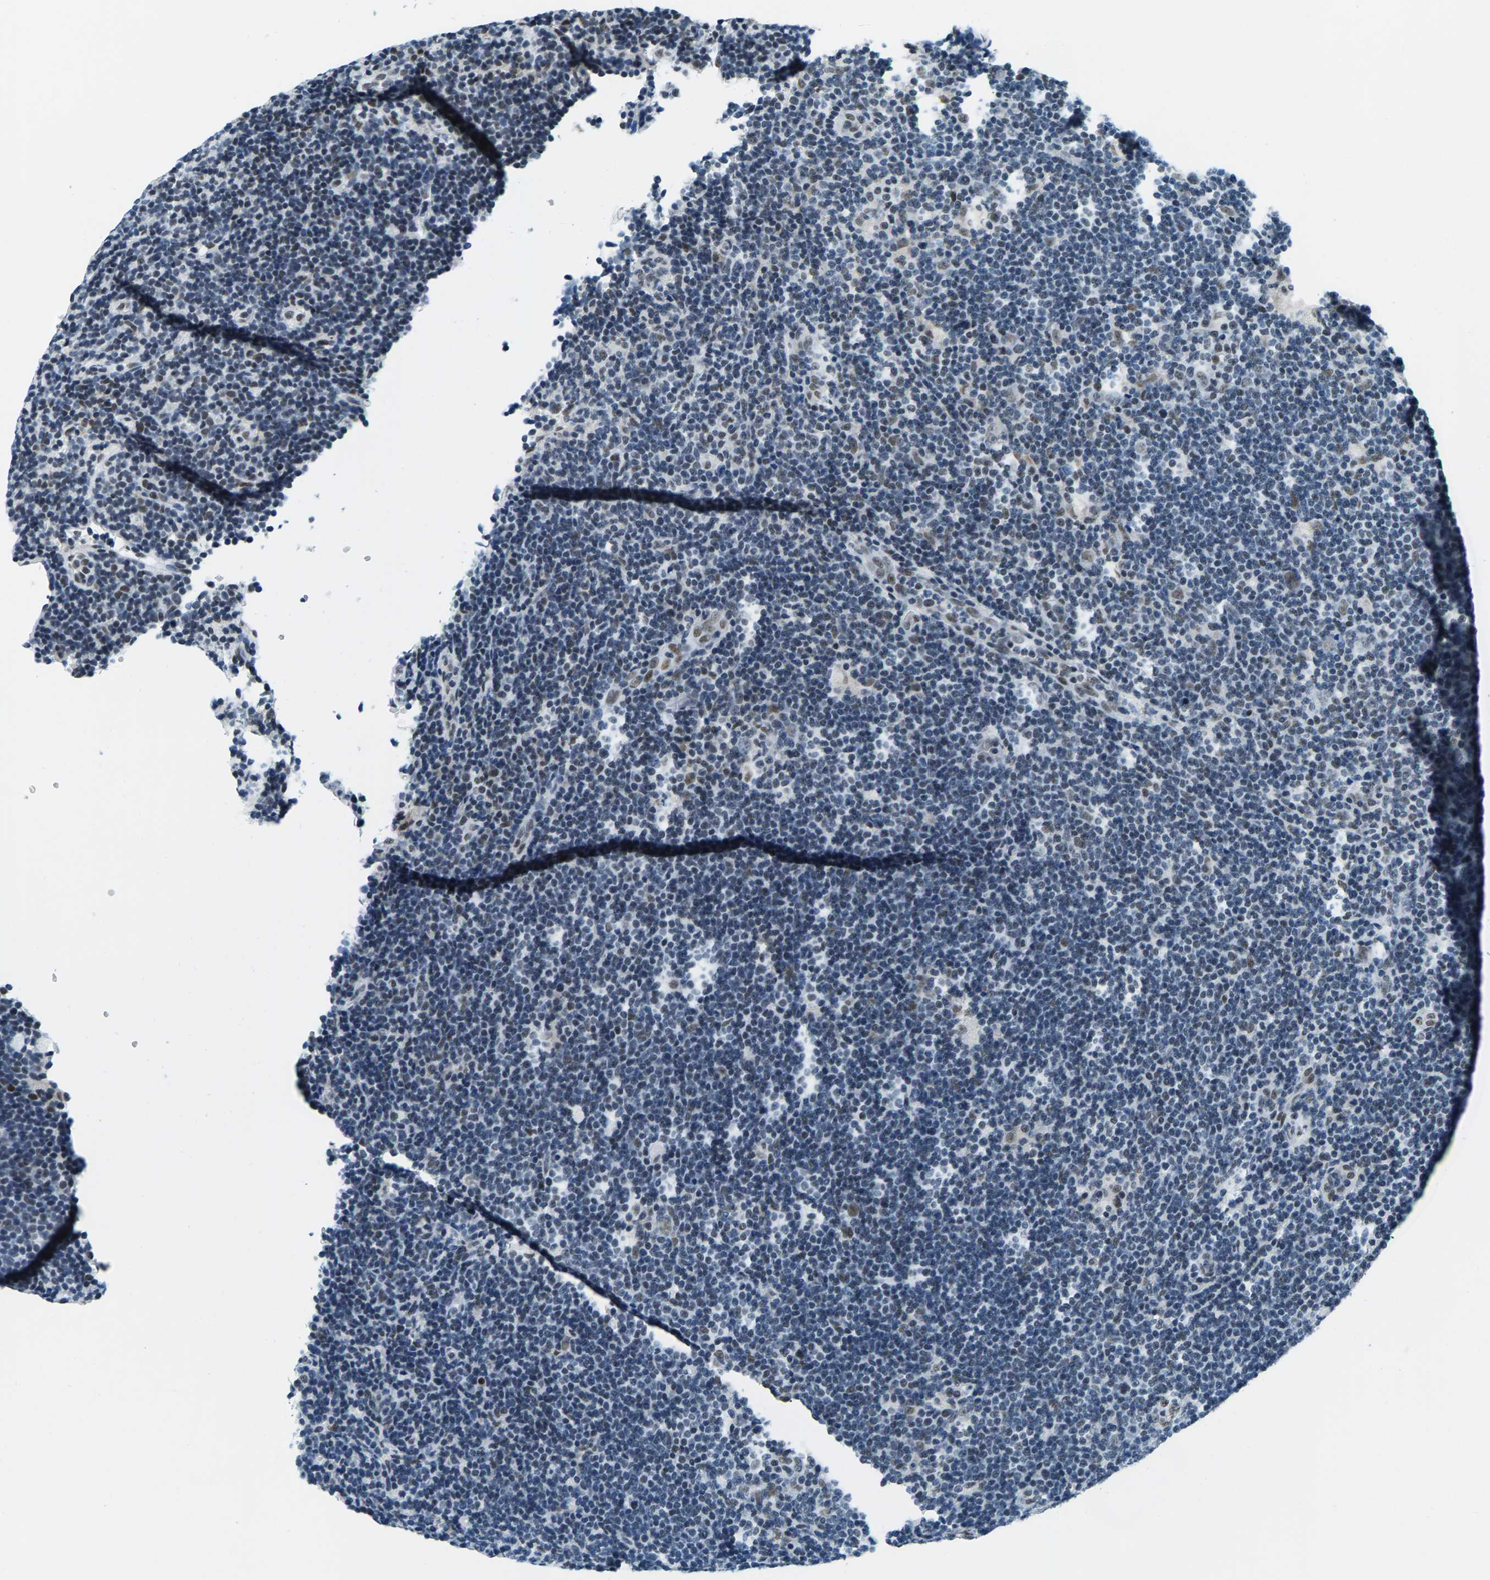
{"staining": {"intensity": "weak", "quantity": "25%-75%", "location": "nuclear"}, "tissue": "lymphoma", "cell_type": "Tumor cells", "image_type": "cancer", "snomed": [{"axis": "morphology", "description": "Hodgkin's disease, NOS"}, {"axis": "topography", "description": "Lymph node"}], "caption": "DAB (3,3'-diaminobenzidine) immunohistochemical staining of lymphoma shows weak nuclear protein positivity in about 25%-75% of tumor cells.", "gene": "ATF2", "patient": {"sex": "female", "age": 57}}